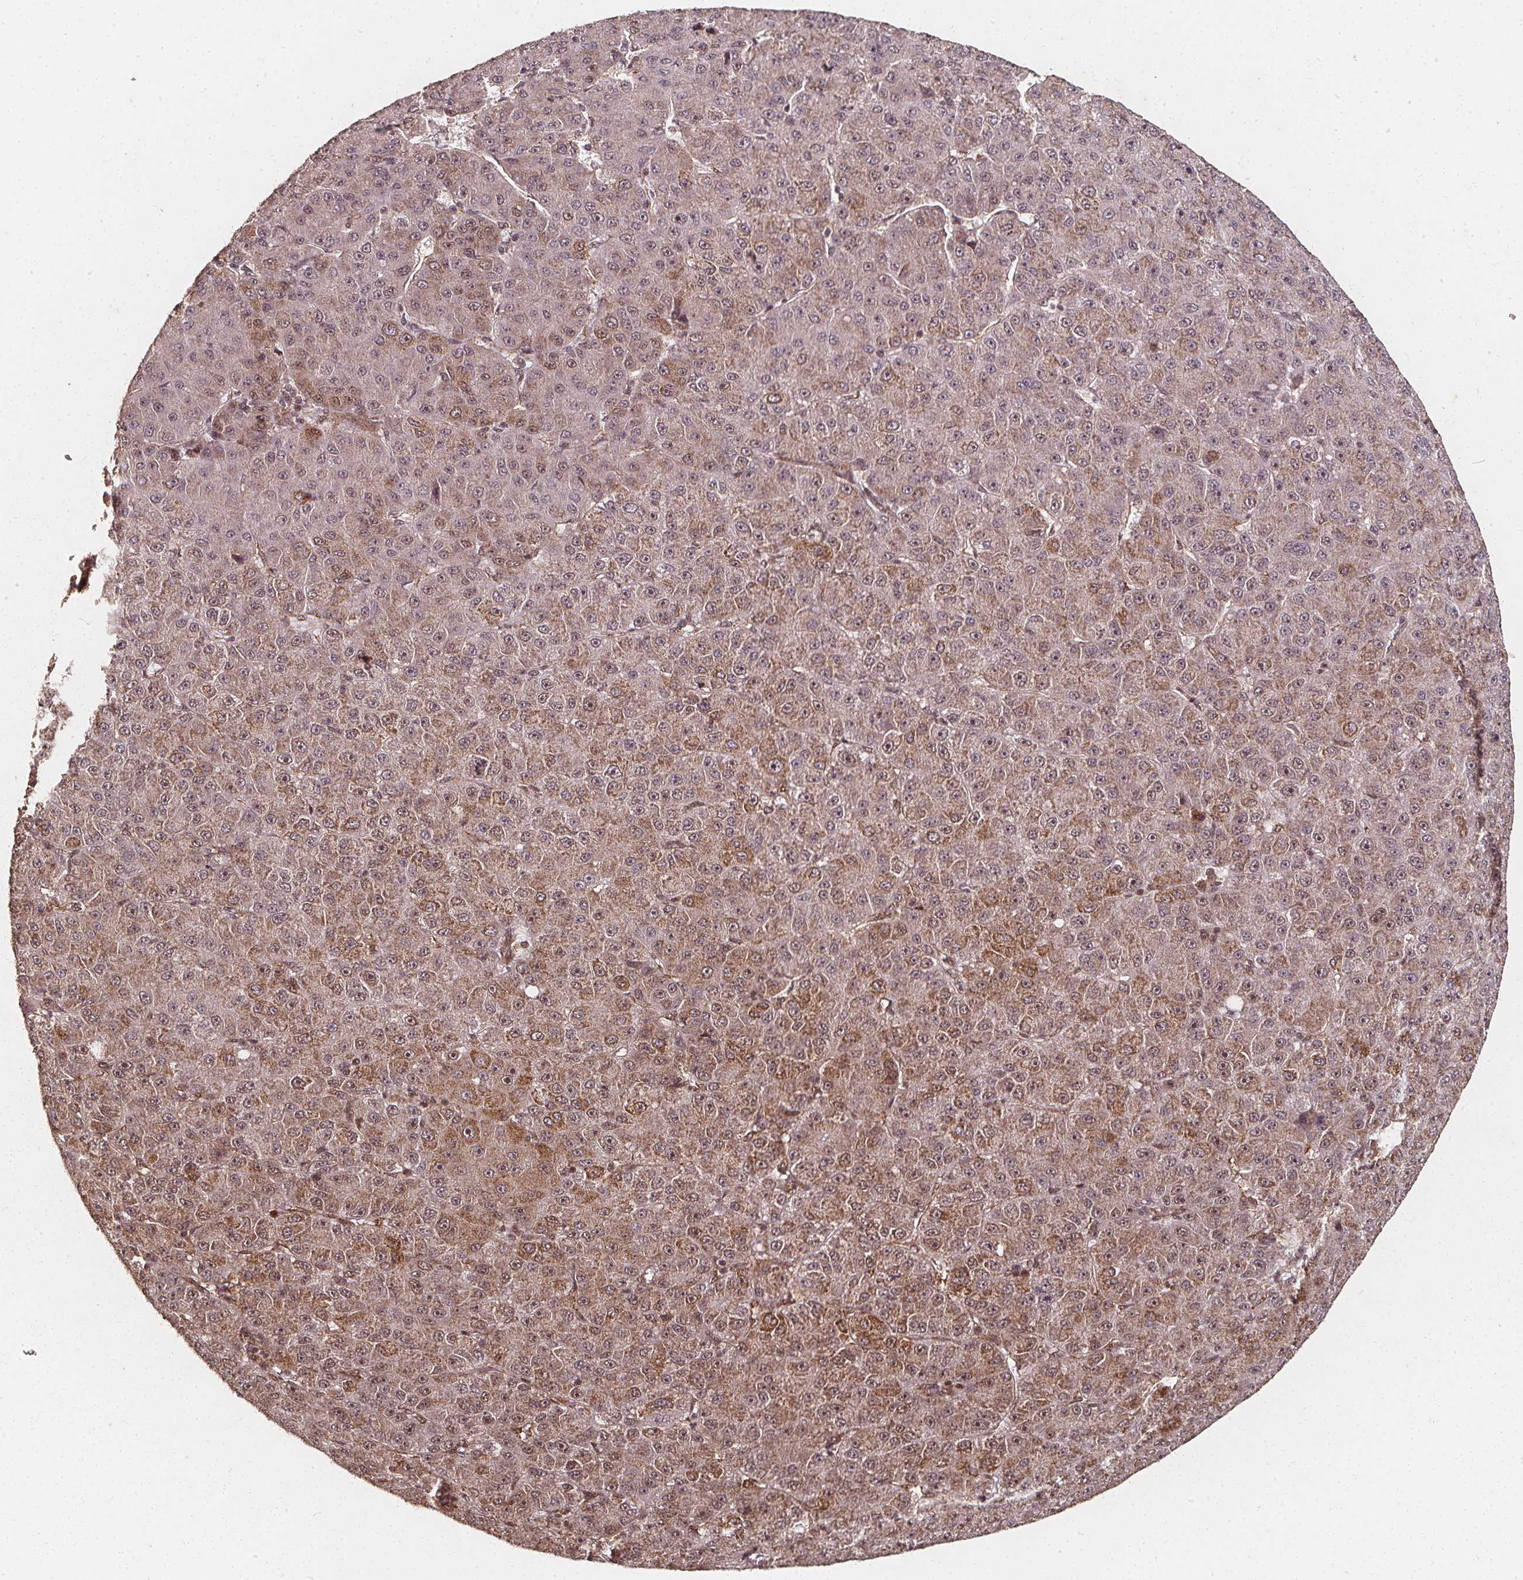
{"staining": {"intensity": "moderate", "quantity": "25%-75%", "location": "cytoplasmic/membranous,nuclear"}, "tissue": "liver cancer", "cell_type": "Tumor cells", "image_type": "cancer", "snomed": [{"axis": "morphology", "description": "Carcinoma, Hepatocellular, NOS"}, {"axis": "topography", "description": "Liver"}], "caption": "IHC of hepatocellular carcinoma (liver) shows medium levels of moderate cytoplasmic/membranous and nuclear expression in about 25%-75% of tumor cells.", "gene": "SMN1", "patient": {"sex": "male", "age": 67}}